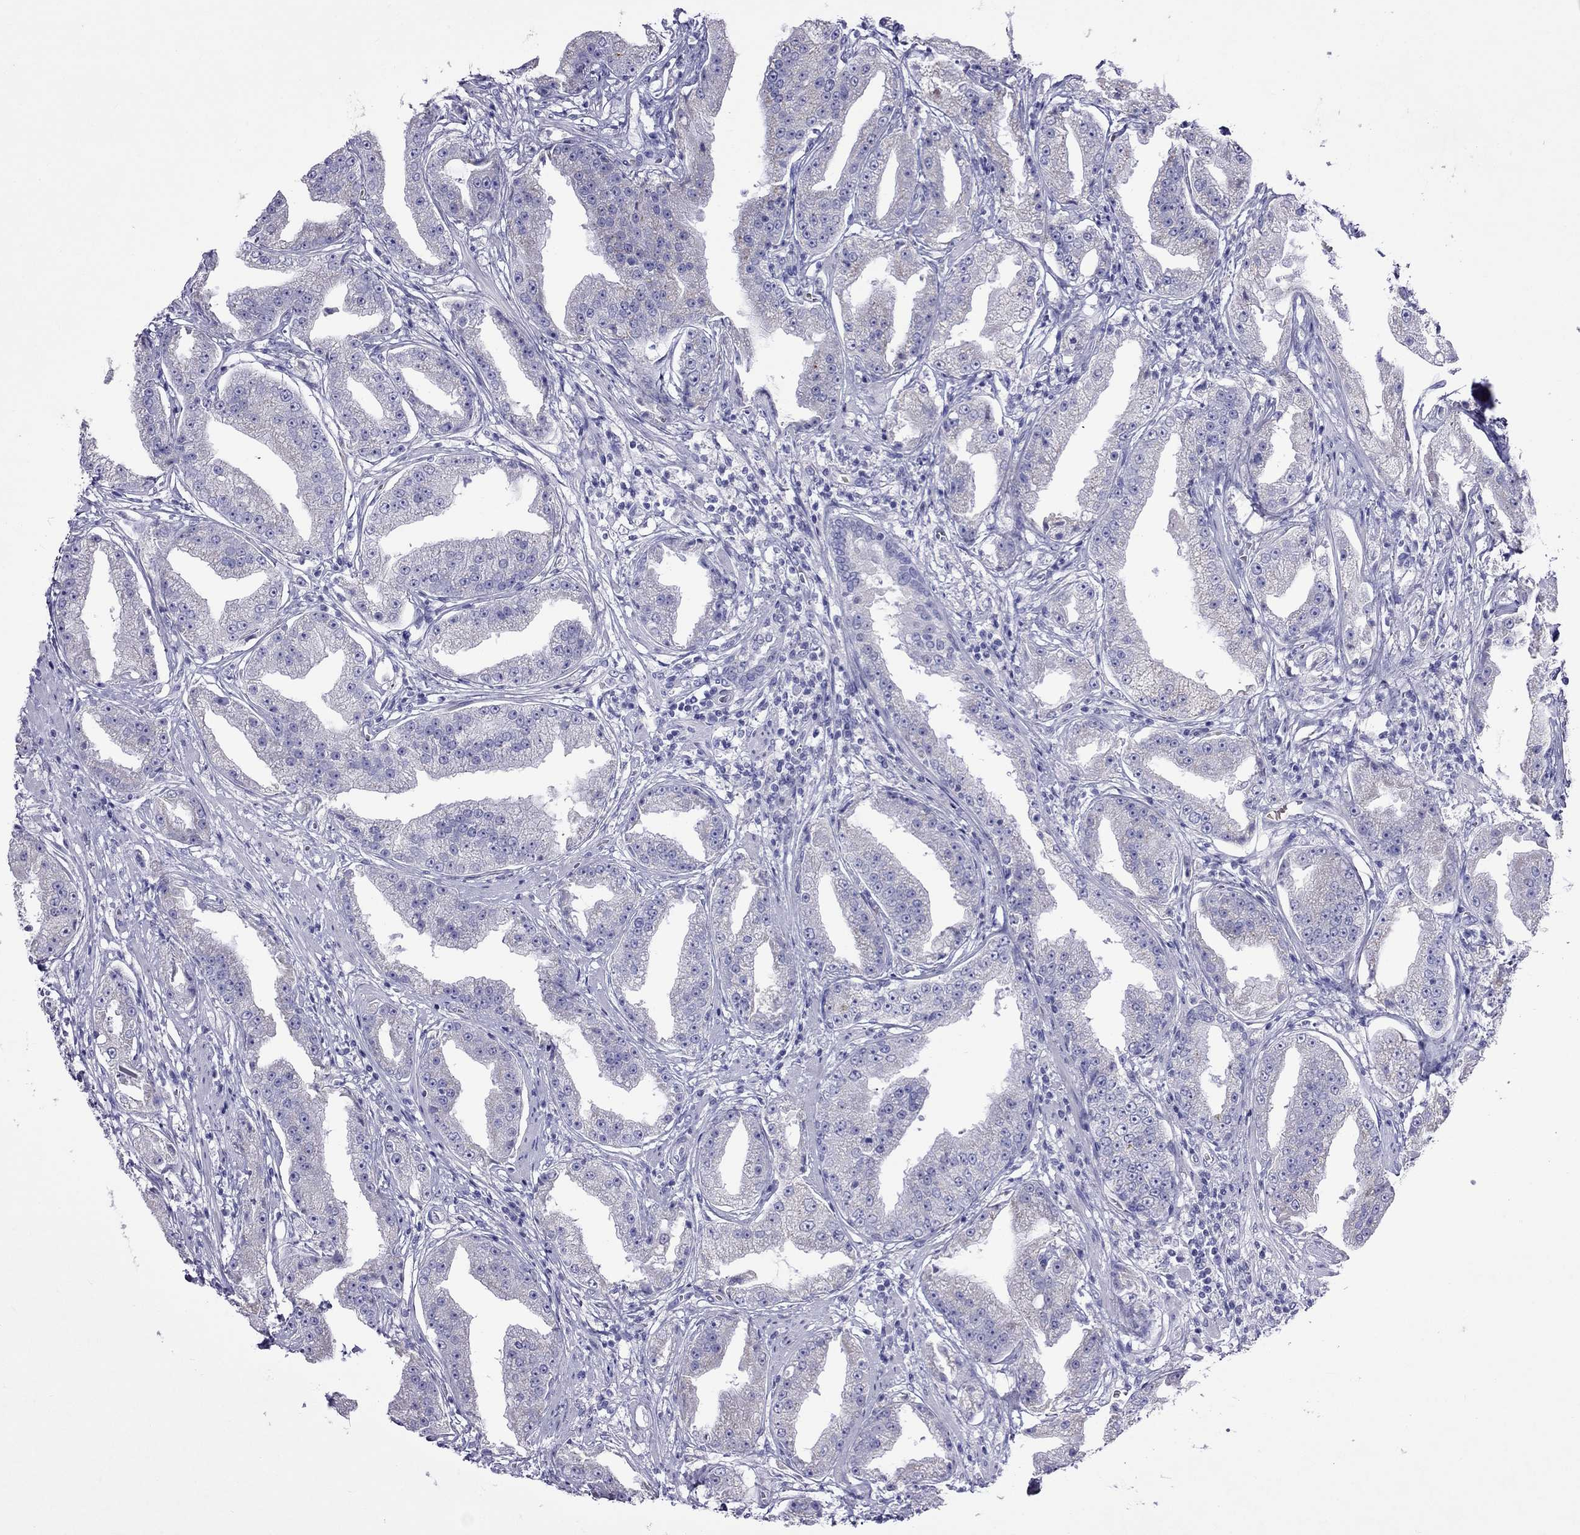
{"staining": {"intensity": "negative", "quantity": "none", "location": "none"}, "tissue": "prostate cancer", "cell_type": "Tumor cells", "image_type": "cancer", "snomed": [{"axis": "morphology", "description": "Adenocarcinoma, Low grade"}, {"axis": "topography", "description": "Prostate"}], "caption": "Protein analysis of prostate low-grade adenocarcinoma displays no significant staining in tumor cells.", "gene": "TDRD1", "patient": {"sex": "male", "age": 62}}